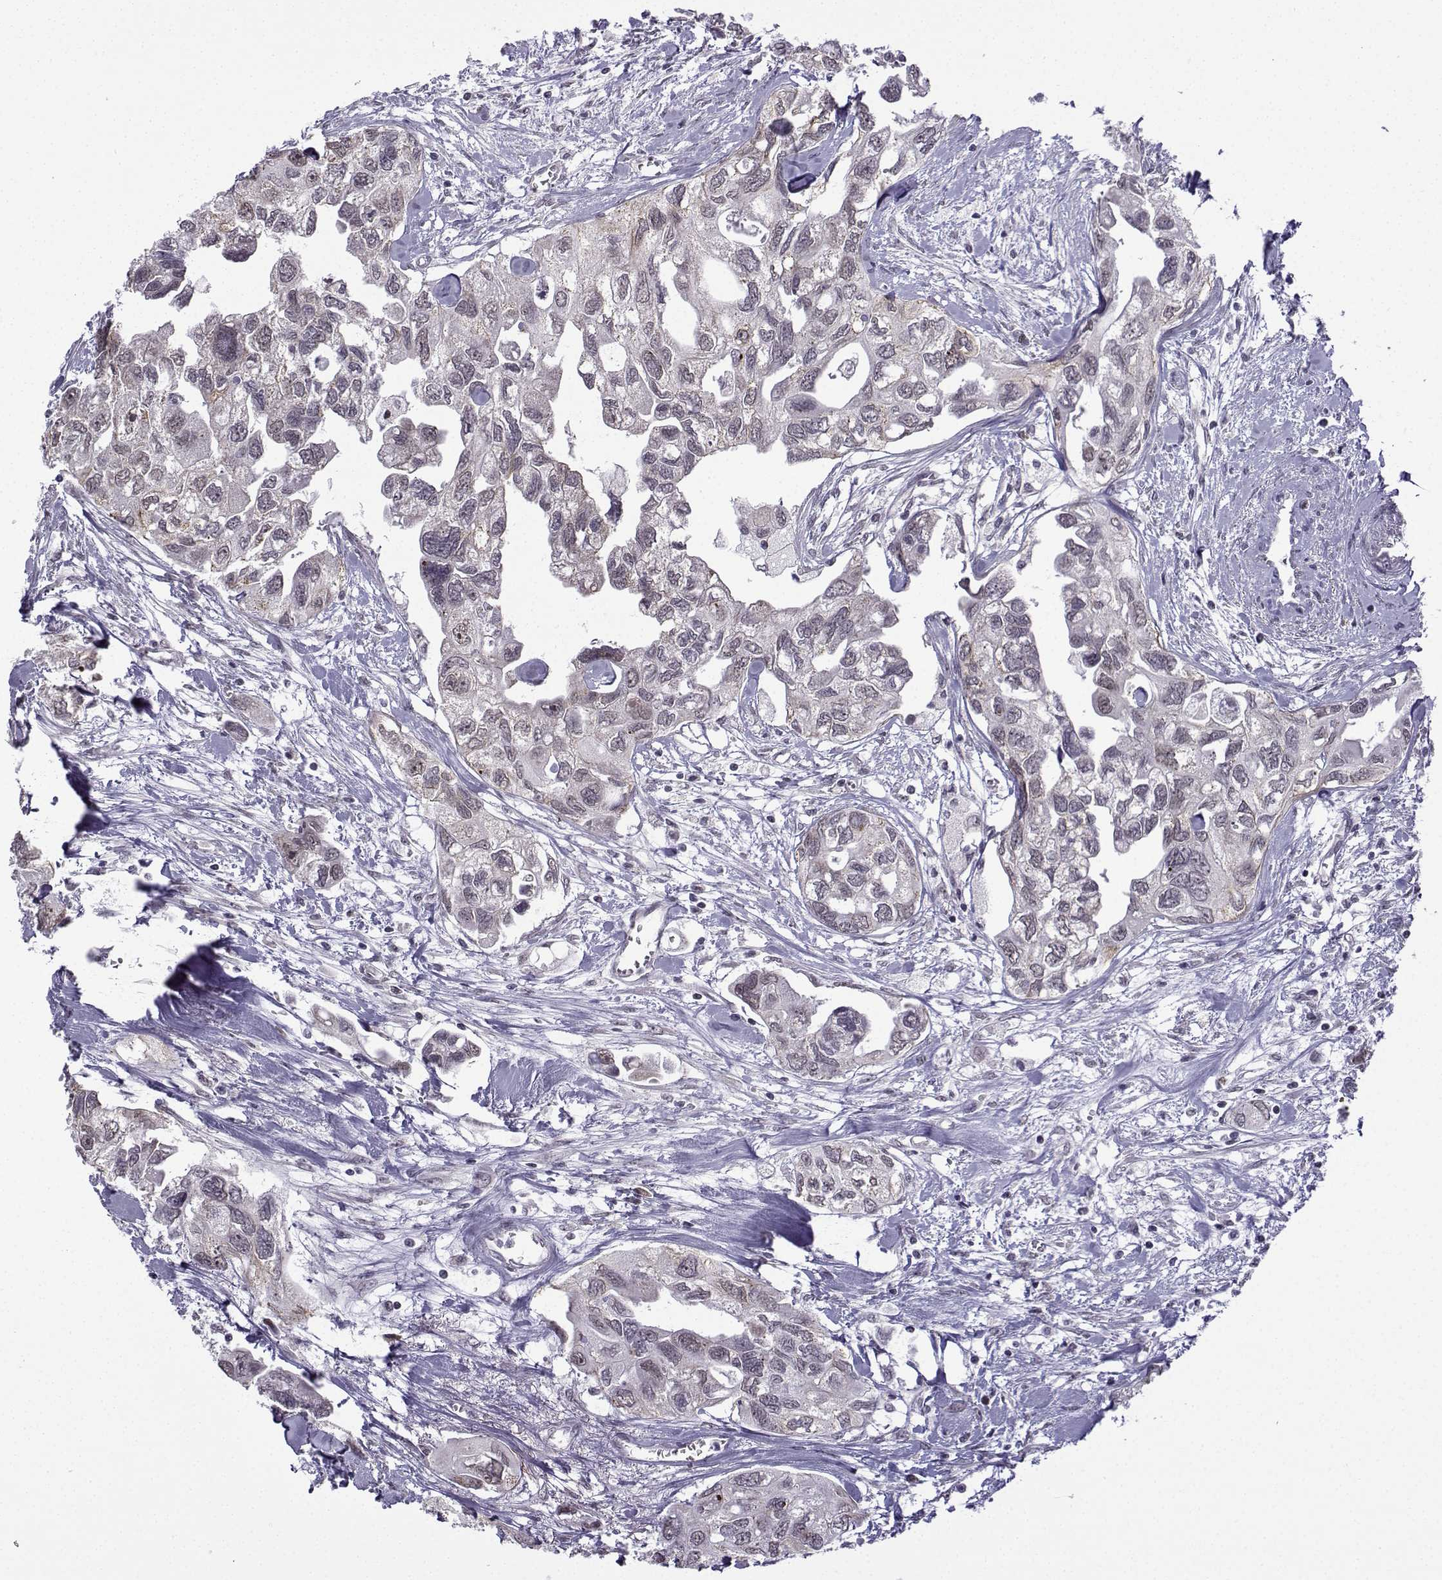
{"staining": {"intensity": "negative", "quantity": "none", "location": "none"}, "tissue": "urothelial cancer", "cell_type": "Tumor cells", "image_type": "cancer", "snomed": [{"axis": "morphology", "description": "Urothelial carcinoma, High grade"}, {"axis": "topography", "description": "Urinary bladder"}], "caption": "A photomicrograph of human urothelial cancer is negative for staining in tumor cells. The staining is performed using DAB (3,3'-diaminobenzidine) brown chromogen with nuclei counter-stained in using hematoxylin.", "gene": "FGF3", "patient": {"sex": "male", "age": 59}}